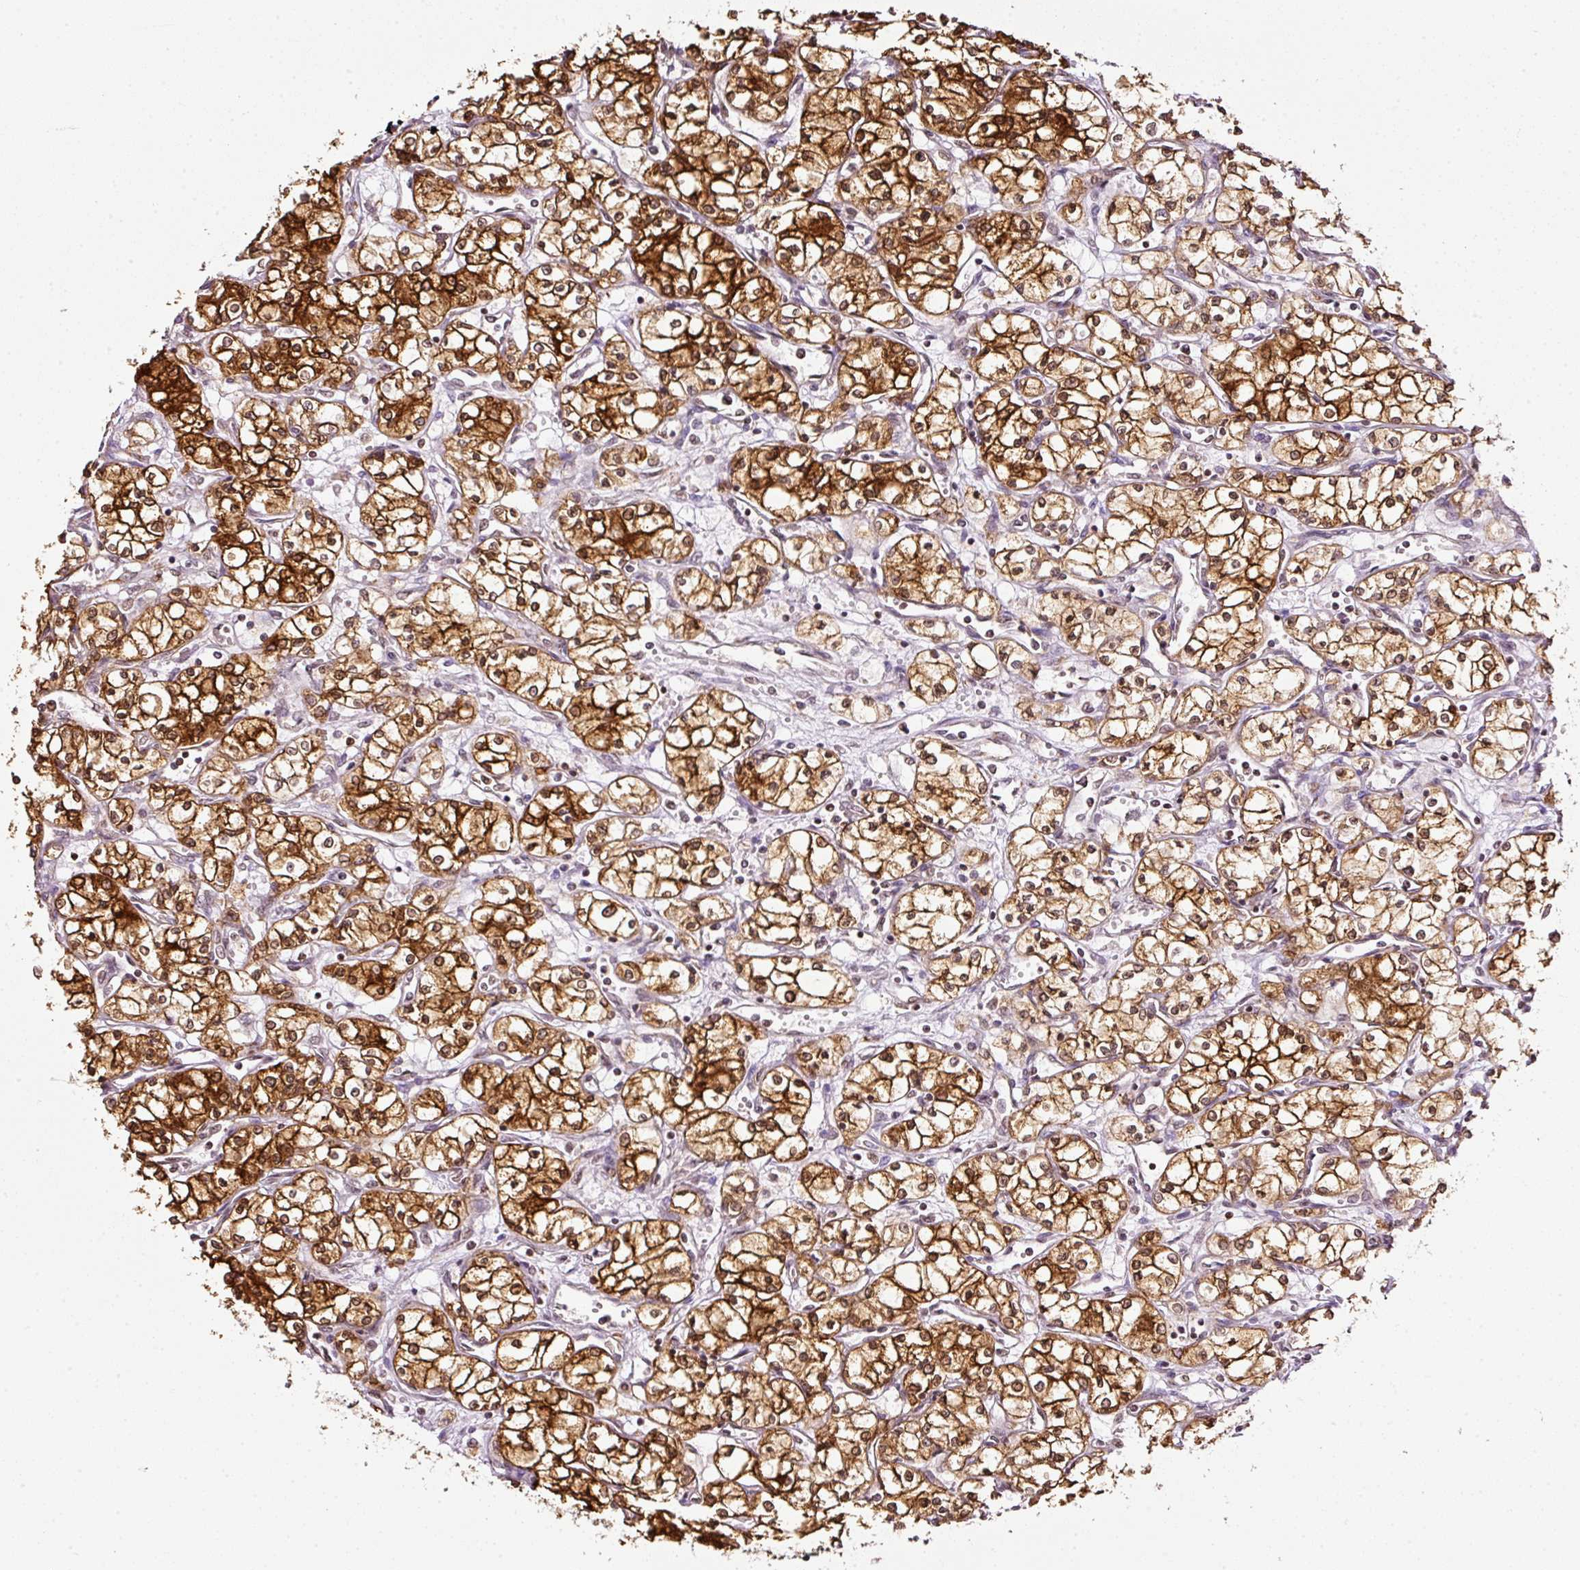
{"staining": {"intensity": "strong", "quantity": ">75%", "location": "cytoplasmic/membranous,nuclear"}, "tissue": "renal cancer", "cell_type": "Tumor cells", "image_type": "cancer", "snomed": [{"axis": "morphology", "description": "Normal tissue, NOS"}, {"axis": "morphology", "description": "Adenocarcinoma, NOS"}, {"axis": "topography", "description": "Kidney"}], "caption": "Protein expression analysis of renal adenocarcinoma demonstrates strong cytoplasmic/membranous and nuclear positivity in approximately >75% of tumor cells.", "gene": "SCNM1", "patient": {"sex": "male", "age": 59}}